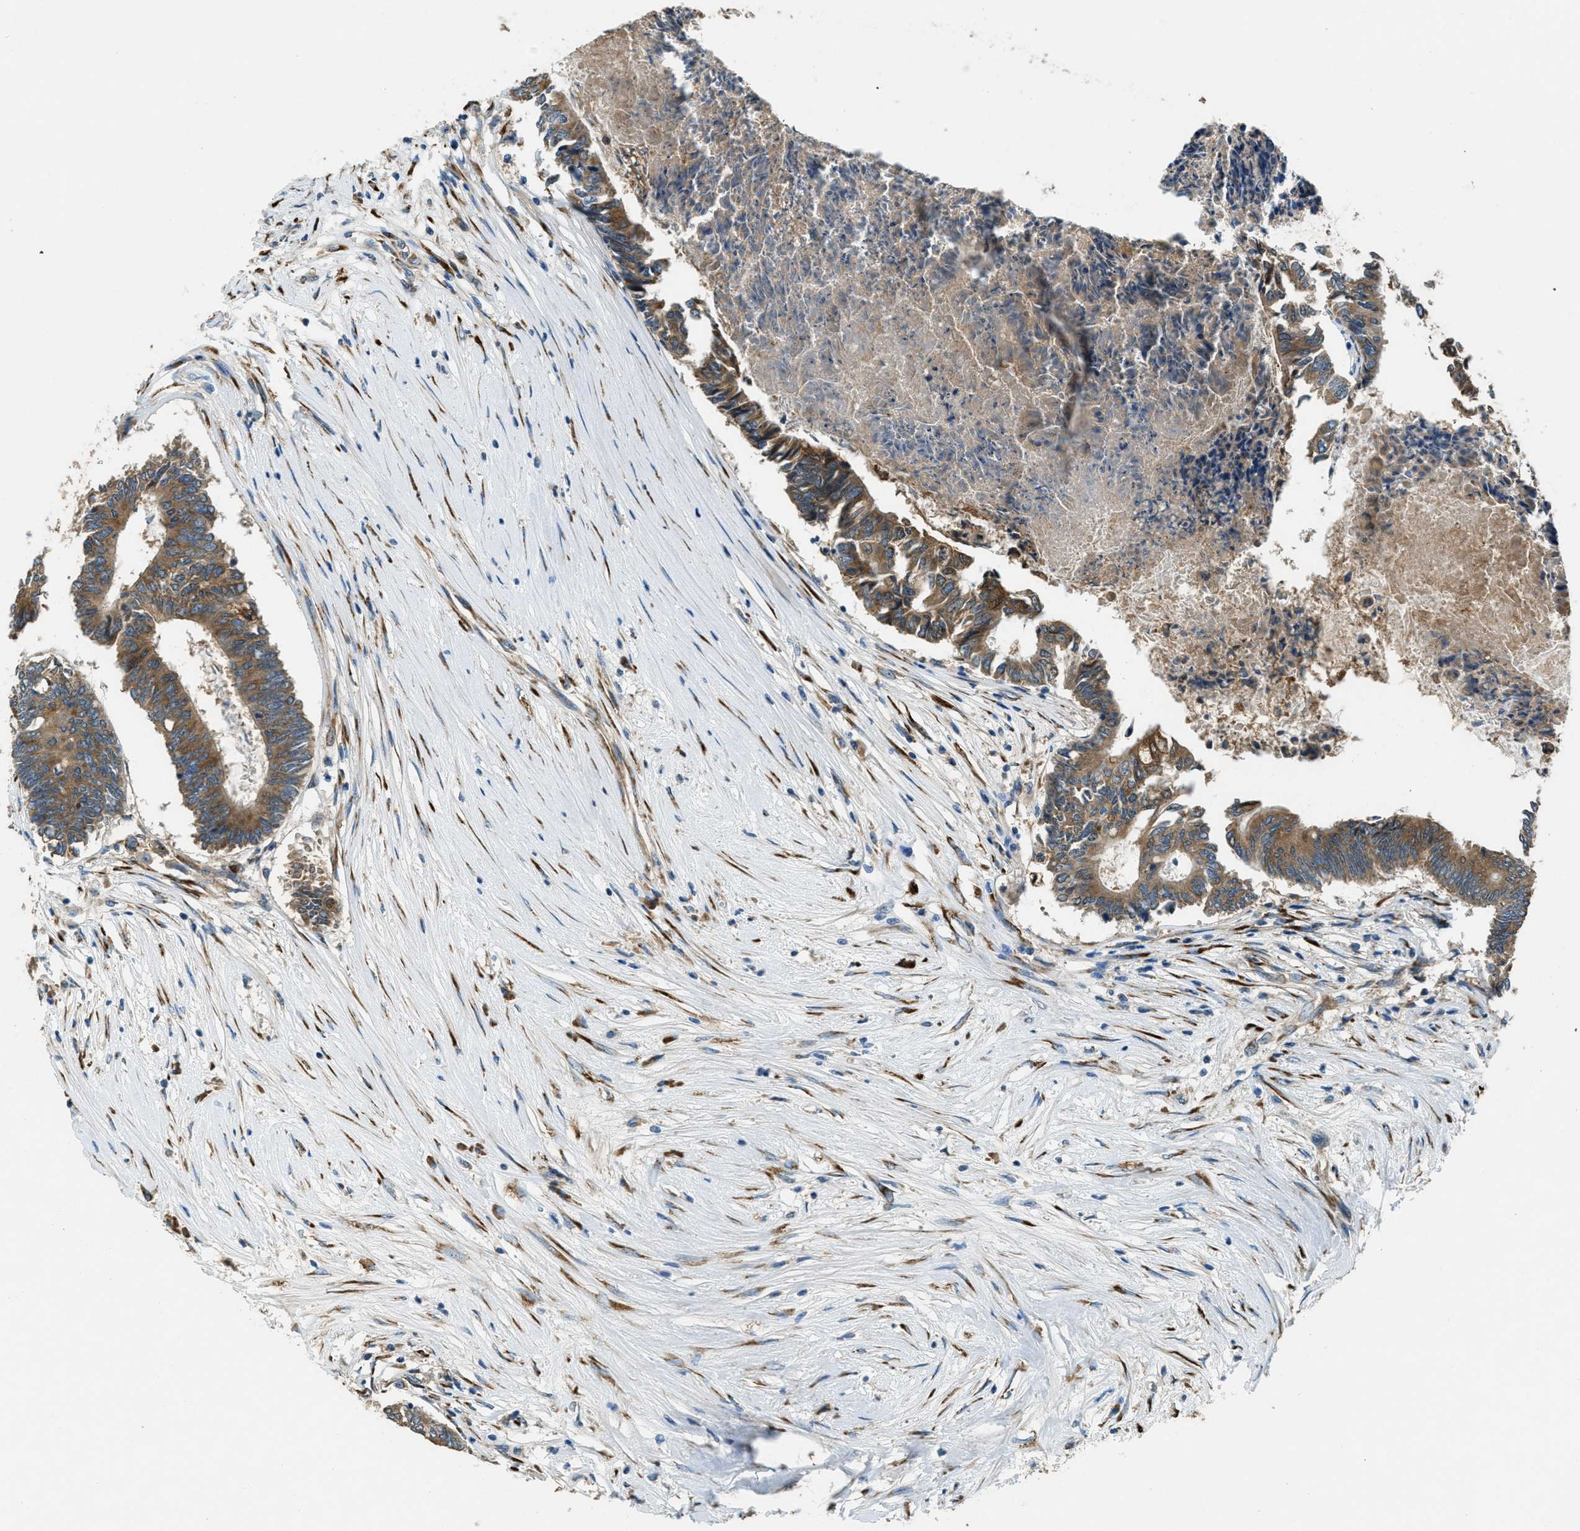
{"staining": {"intensity": "moderate", "quantity": ">75%", "location": "cytoplasmic/membranous"}, "tissue": "colorectal cancer", "cell_type": "Tumor cells", "image_type": "cancer", "snomed": [{"axis": "morphology", "description": "Adenocarcinoma, NOS"}, {"axis": "topography", "description": "Rectum"}], "caption": "Immunohistochemistry (IHC) (DAB (3,3'-diaminobenzidine)) staining of human colorectal cancer (adenocarcinoma) reveals moderate cytoplasmic/membranous protein expression in approximately >75% of tumor cells. The staining was performed using DAB (3,3'-diaminobenzidine), with brown indicating positive protein expression. Nuclei are stained blue with hematoxylin.", "gene": "GIMAP8", "patient": {"sex": "male", "age": 63}}